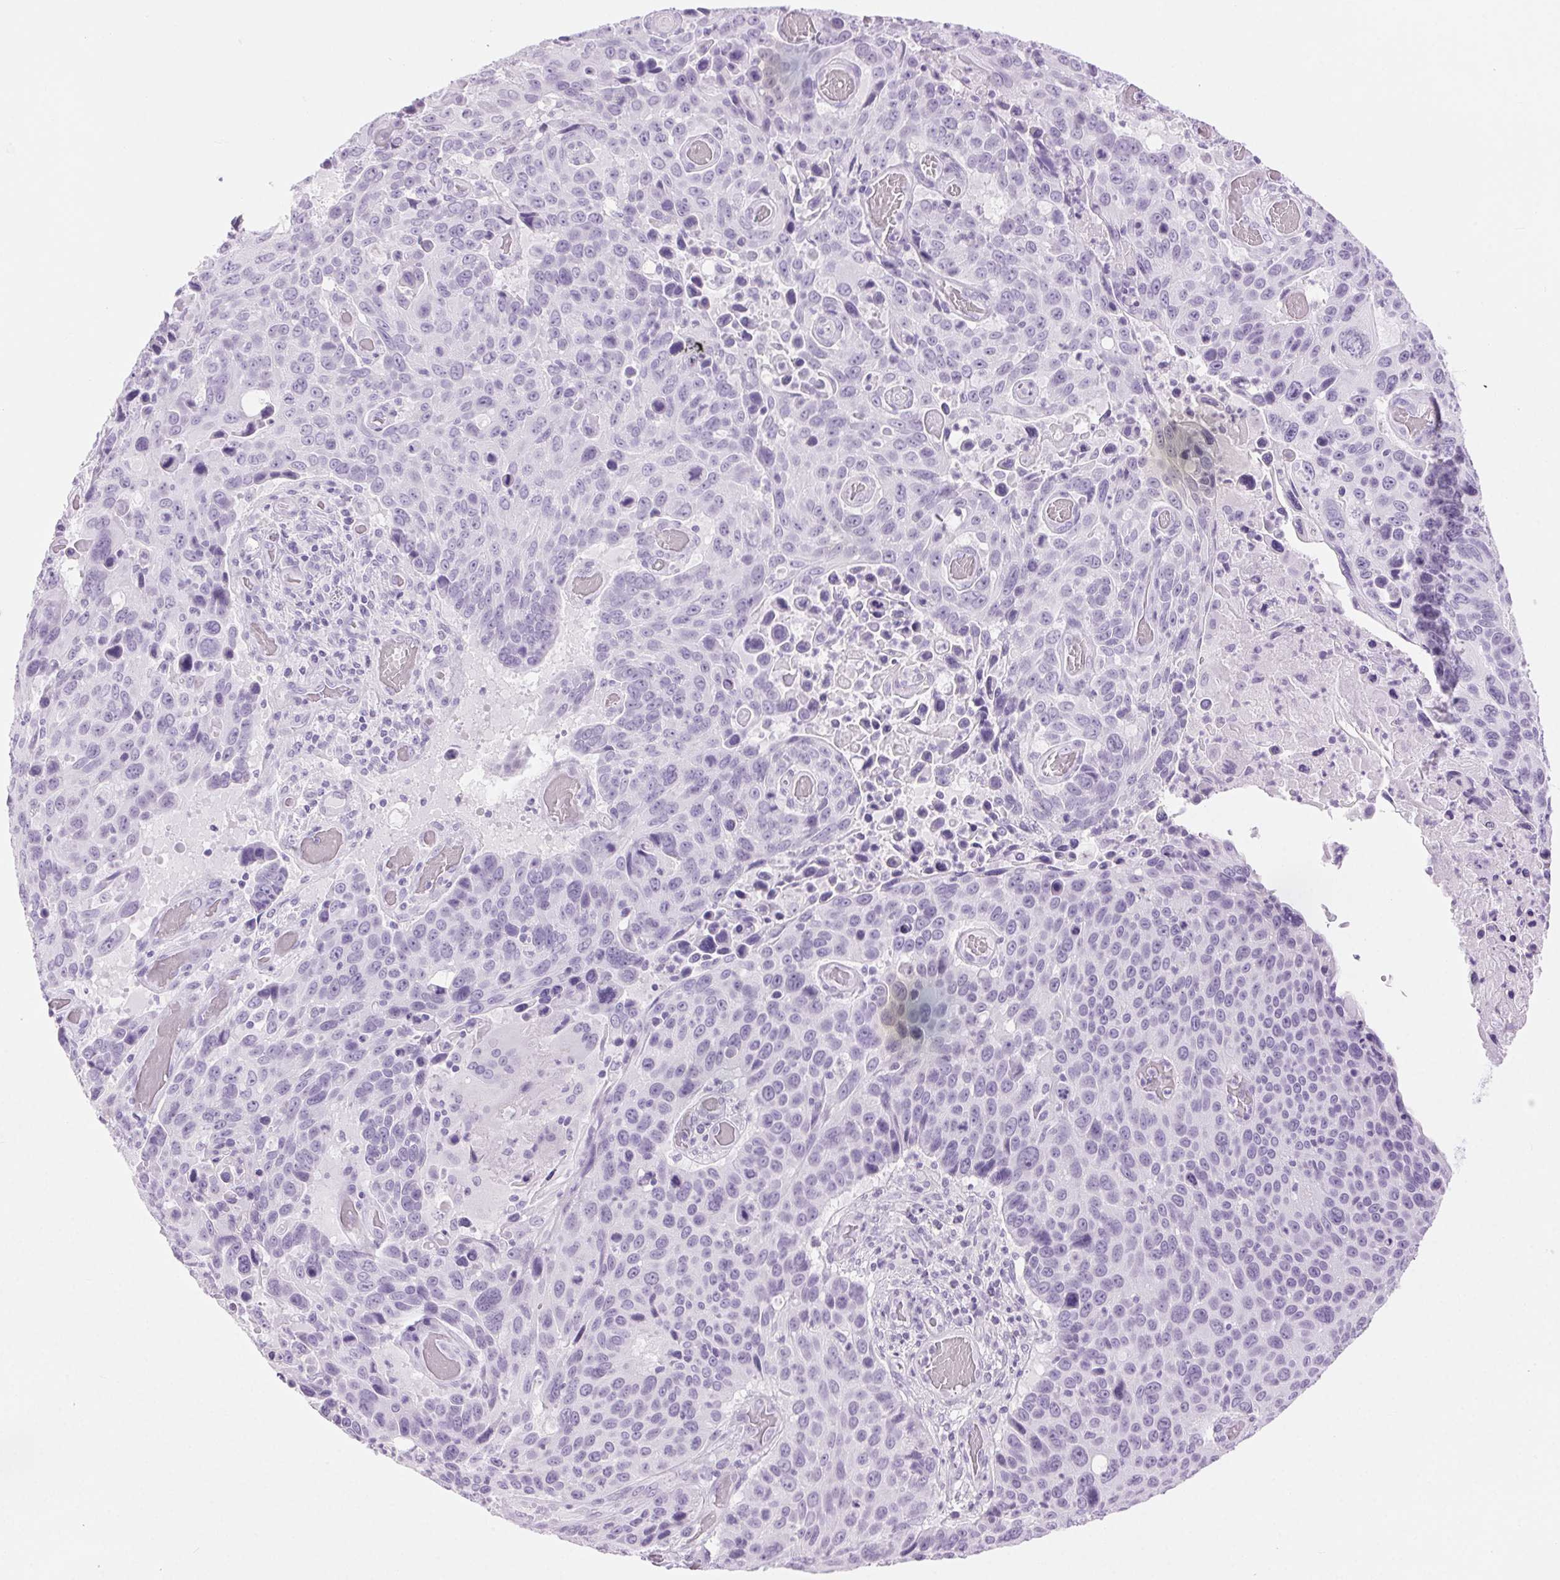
{"staining": {"intensity": "negative", "quantity": "none", "location": "none"}, "tissue": "lung cancer", "cell_type": "Tumor cells", "image_type": "cancer", "snomed": [{"axis": "morphology", "description": "Squamous cell carcinoma, NOS"}, {"axis": "topography", "description": "Lung"}], "caption": "Tumor cells are negative for protein expression in human lung cancer.", "gene": "BEND2", "patient": {"sex": "male", "age": 68}}